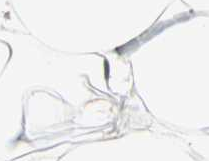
{"staining": {"intensity": "strong", "quantity": ">75%", "location": "nuclear"}, "tissue": "adipose tissue", "cell_type": "Adipocytes", "image_type": "normal", "snomed": [{"axis": "morphology", "description": "Normal tissue, NOS"}, {"axis": "topography", "description": "Breast"}, {"axis": "topography", "description": "Adipose tissue"}], "caption": "Immunohistochemistry micrograph of normal adipose tissue: adipose tissue stained using immunohistochemistry (IHC) reveals high levels of strong protein expression localized specifically in the nuclear of adipocytes, appearing as a nuclear brown color.", "gene": "TRIM28", "patient": {"sex": "female", "age": 25}}